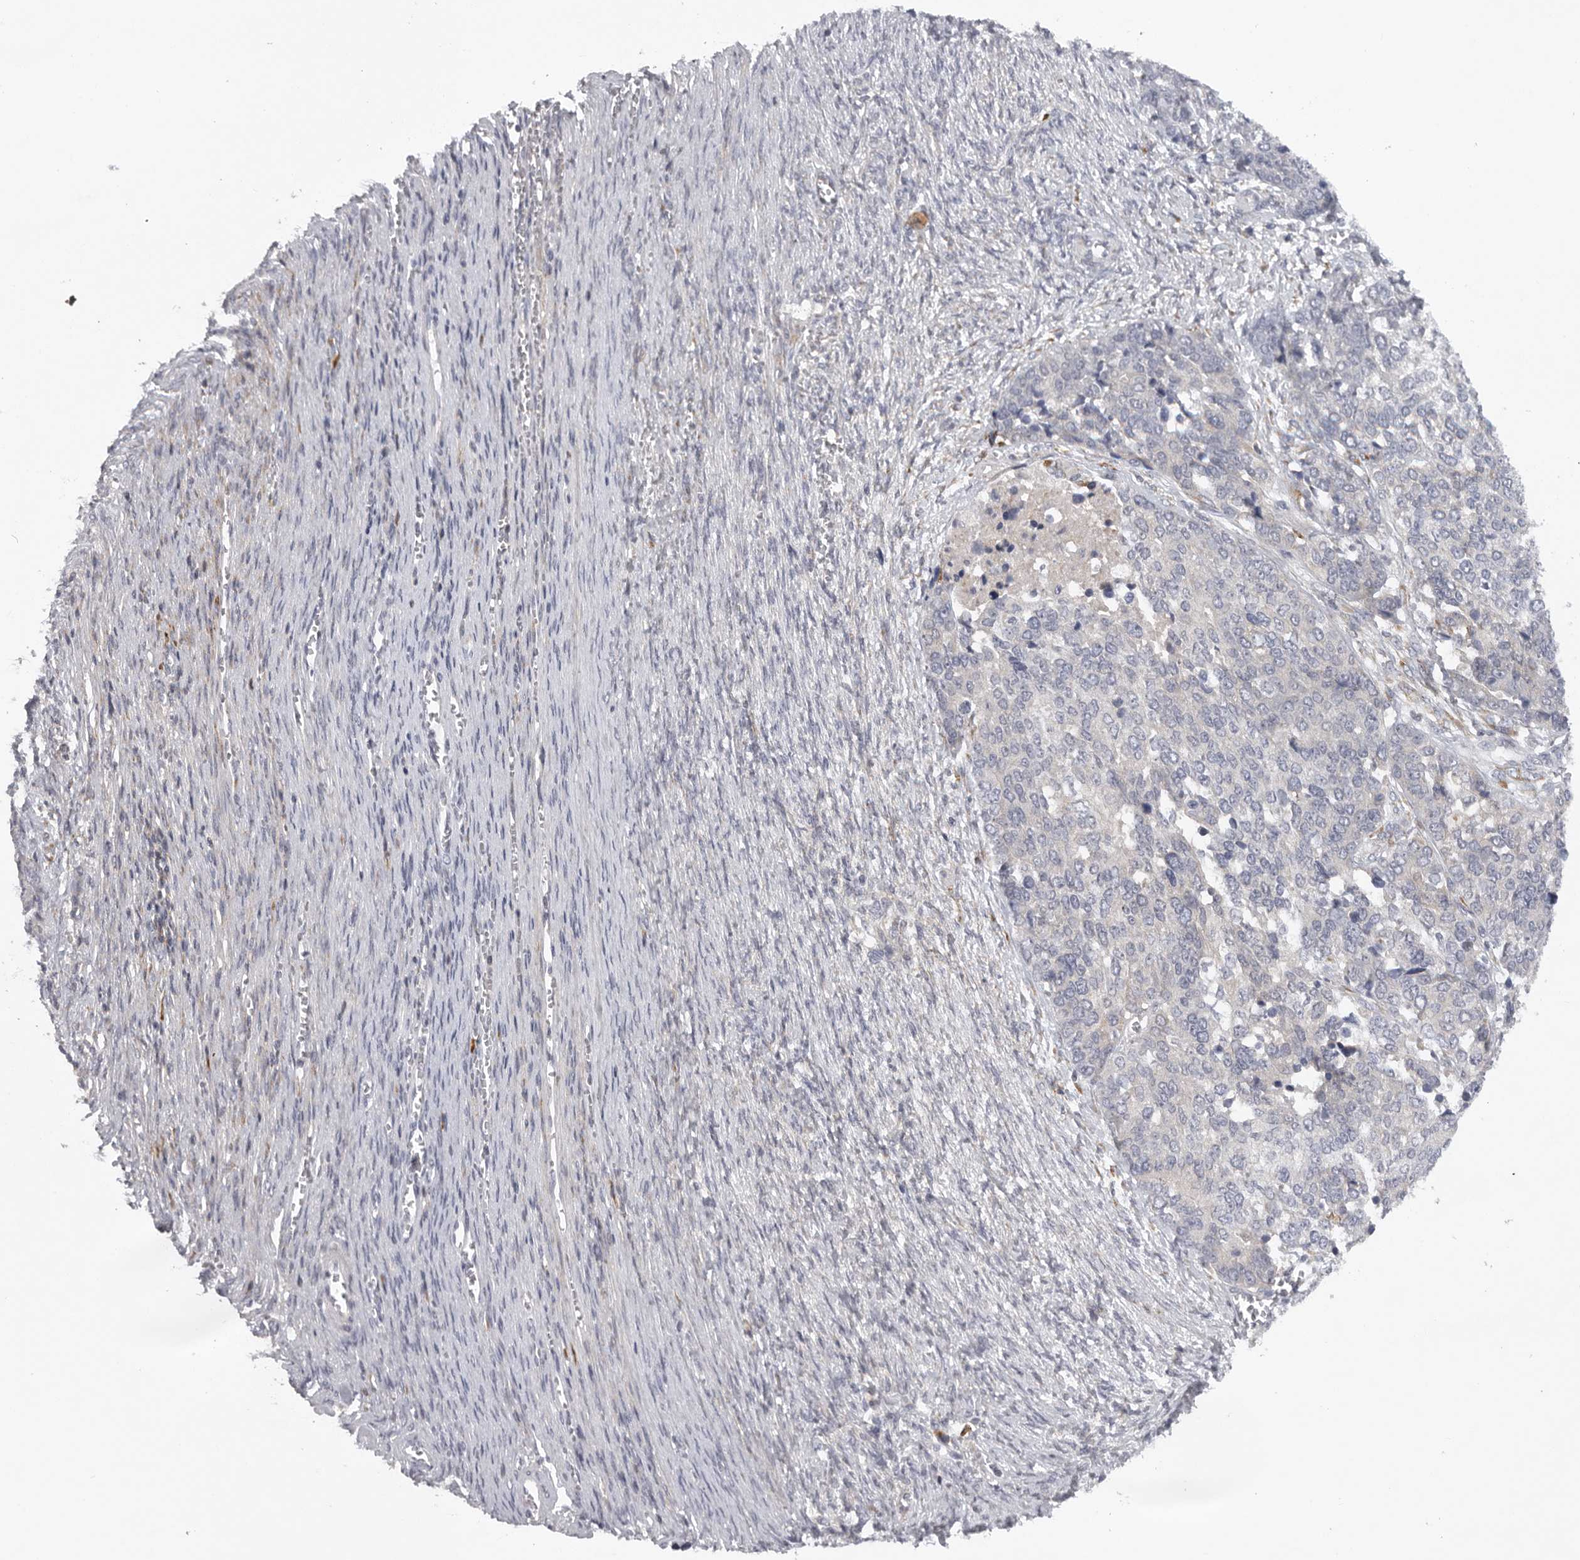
{"staining": {"intensity": "negative", "quantity": "none", "location": "none"}, "tissue": "ovarian cancer", "cell_type": "Tumor cells", "image_type": "cancer", "snomed": [{"axis": "morphology", "description": "Cystadenocarcinoma, serous, NOS"}, {"axis": "topography", "description": "Ovary"}], "caption": "Tumor cells are negative for protein expression in human ovarian cancer.", "gene": "USP24", "patient": {"sex": "female", "age": 44}}